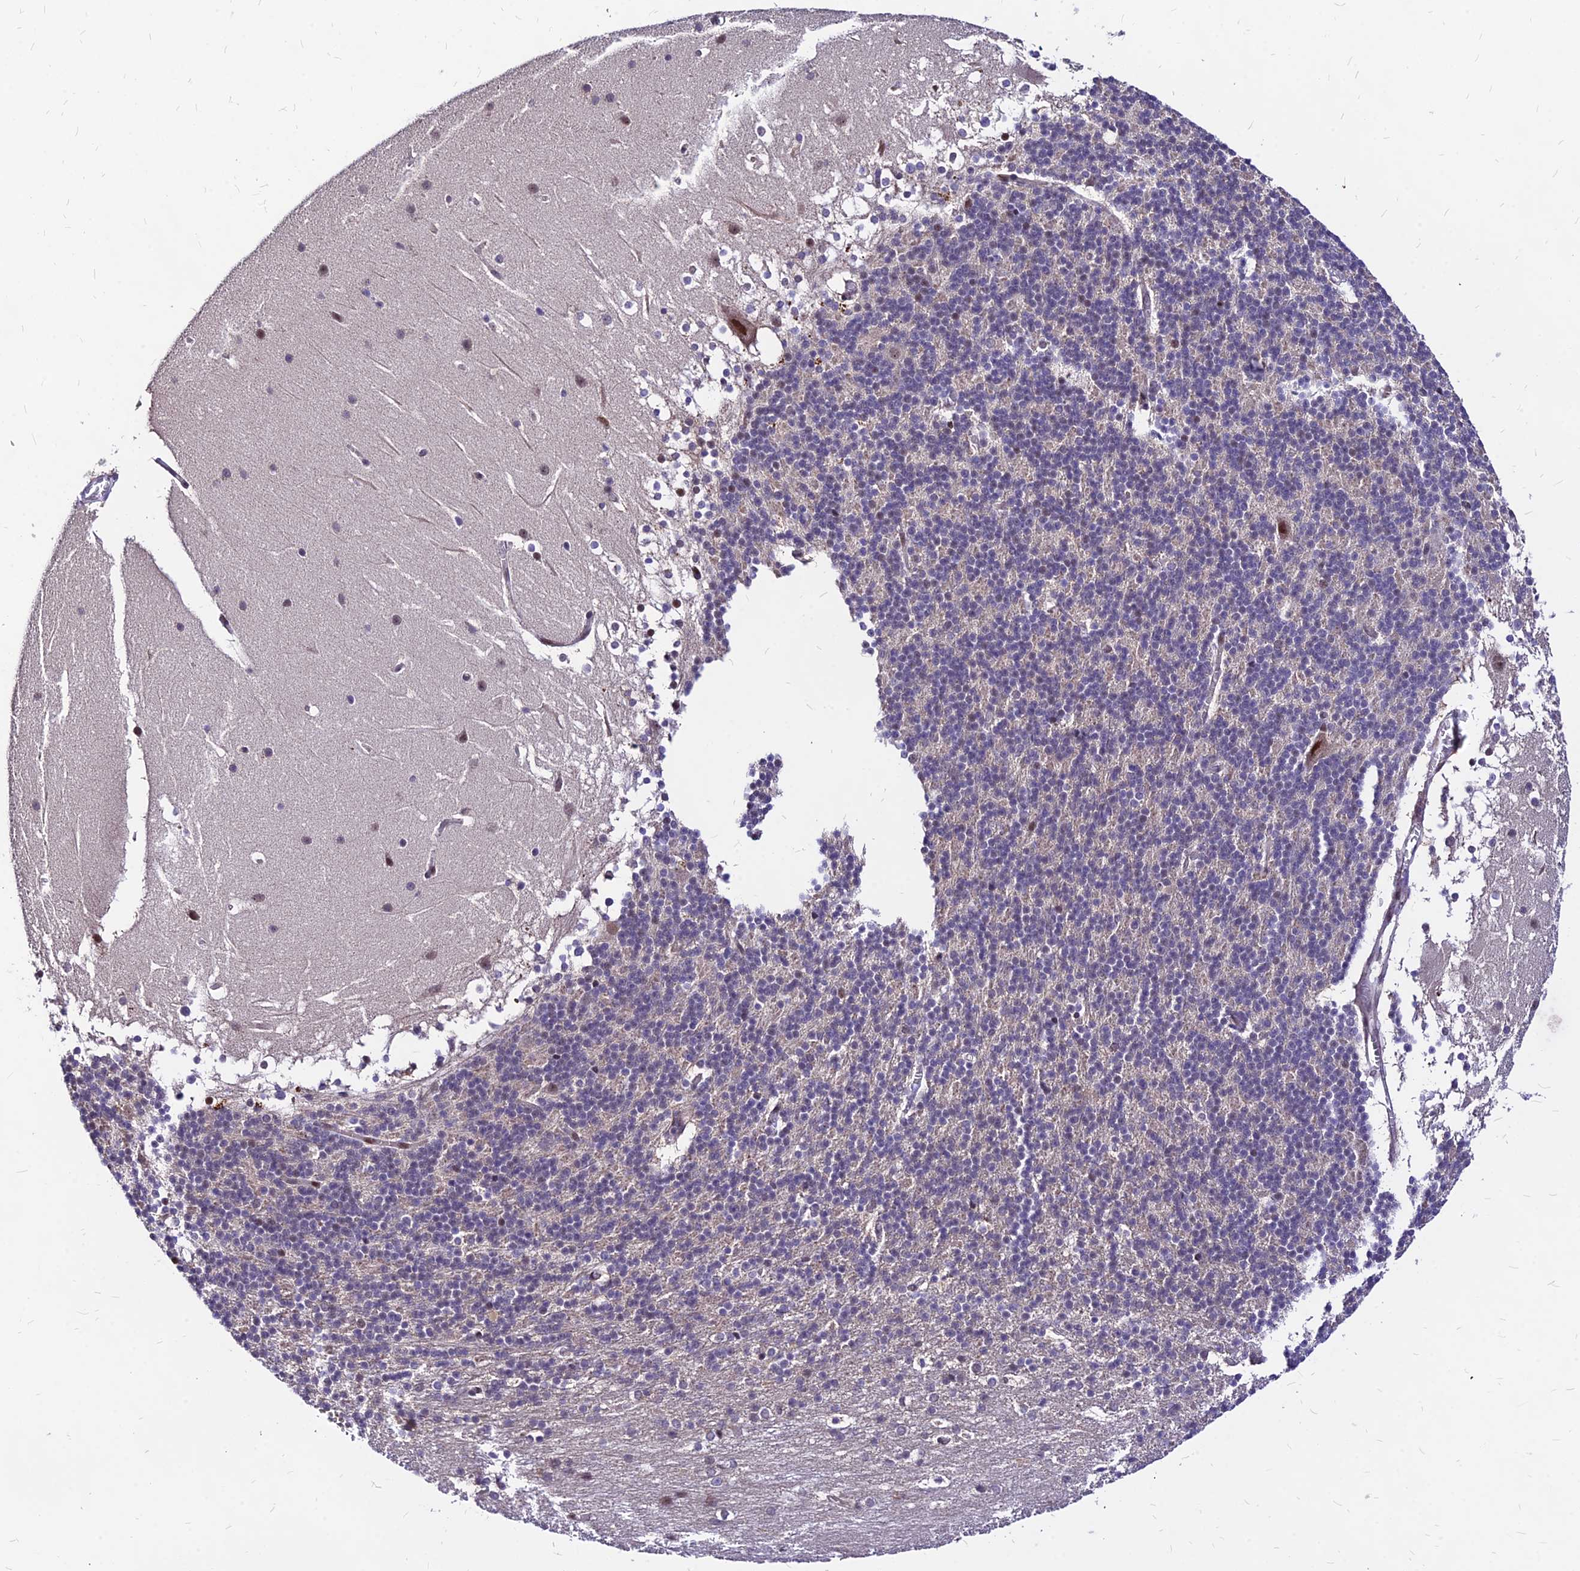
{"staining": {"intensity": "negative", "quantity": "none", "location": "none"}, "tissue": "cerebellum", "cell_type": "Cells in granular layer", "image_type": "normal", "snomed": [{"axis": "morphology", "description": "Normal tissue, NOS"}, {"axis": "topography", "description": "Cerebellum"}], "caption": "Histopathology image shows no protein staining in cells in granular layer of unremarkable cerebellum.", "gene": "DDX55", "patient": {"sex": "female", "age": 19}}